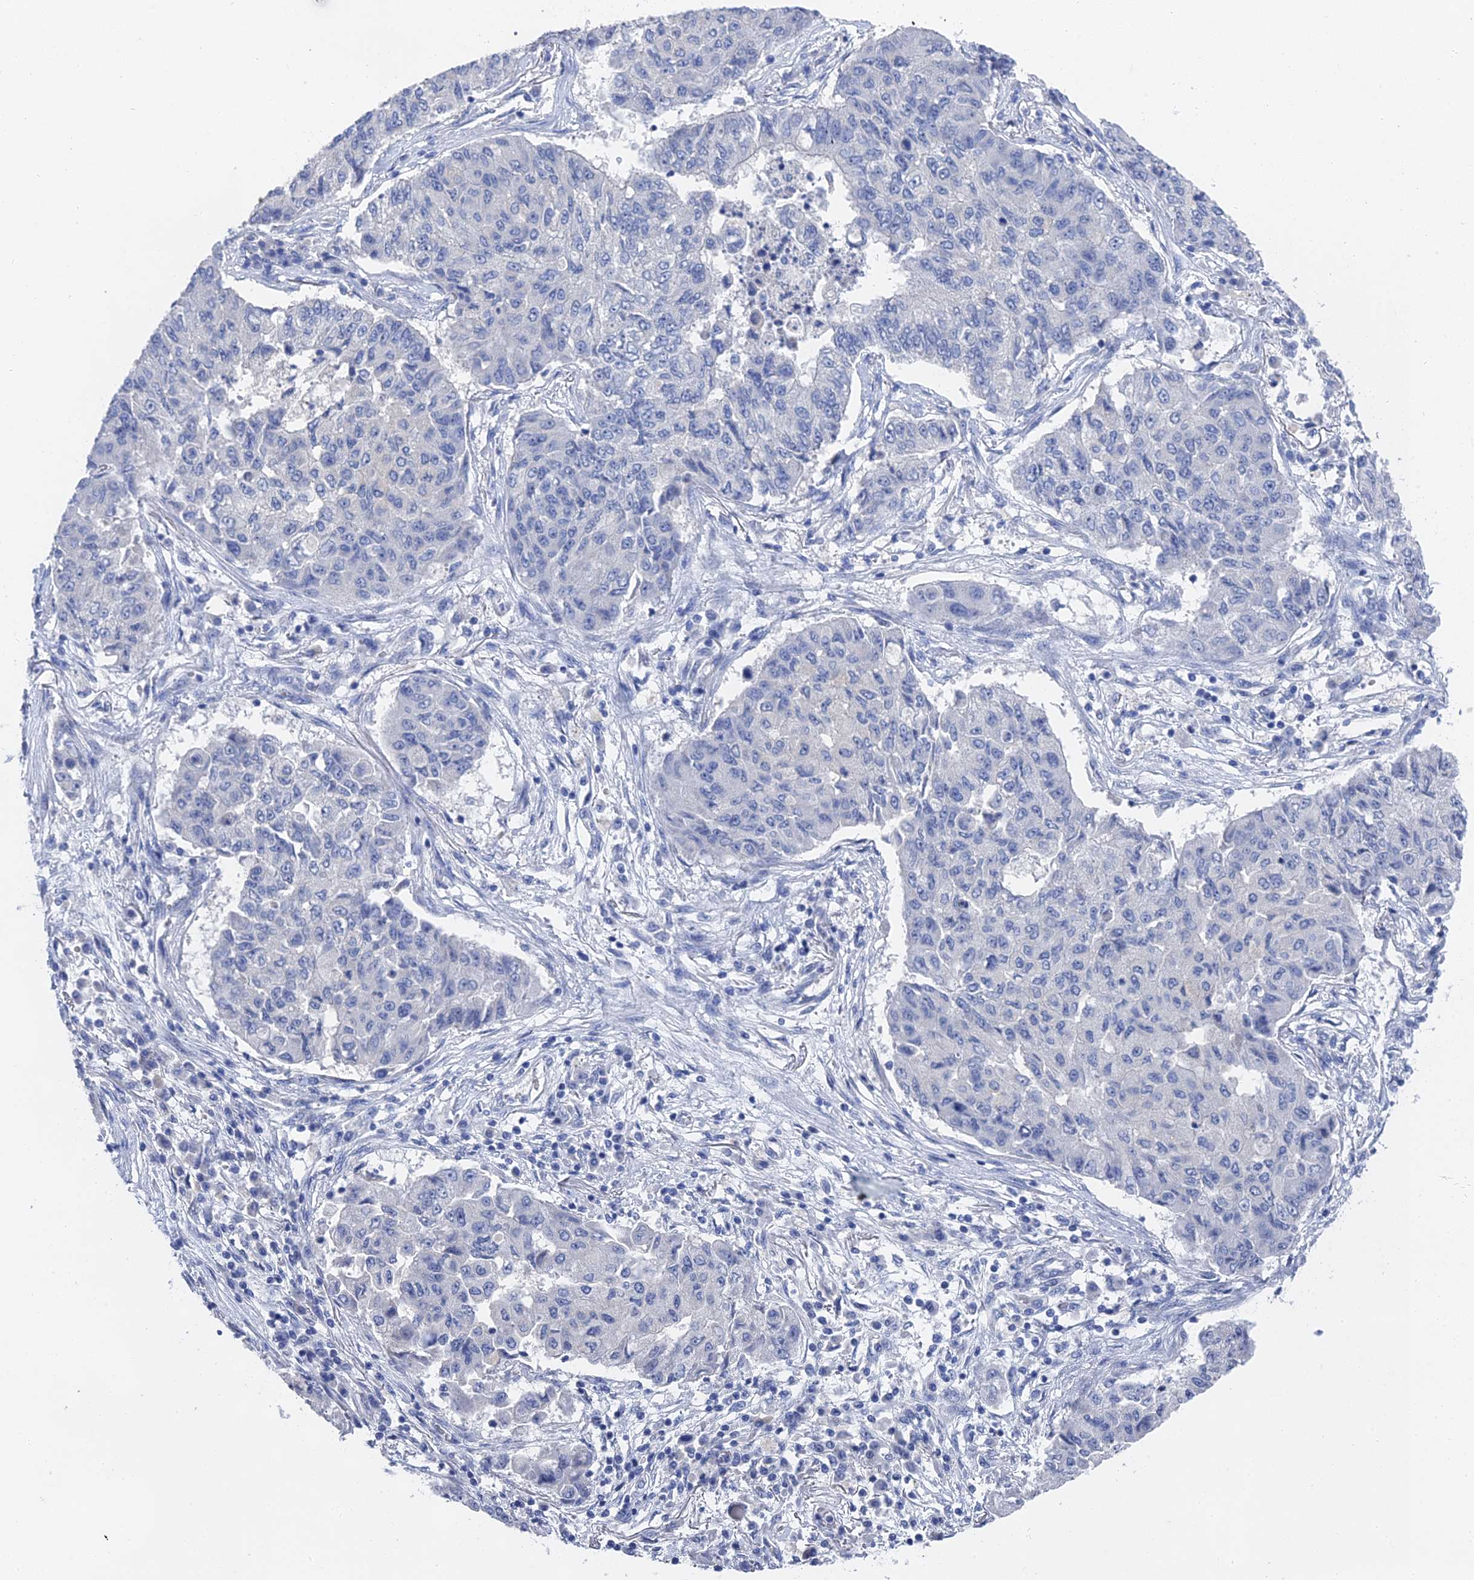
{"staining": {"intensity": "negative", "quantity": "none", "location": "none"}, "tissue": "lung cancer", "cell_type": "Tumor cells", "image_type": "cancer", "snomed": [{"axis": "morphology", "description": "Squamous cell carcinoma, NOS"}, {"axis": "topography", "description": "Lung"}], "caption": "Immunohistochemistry (IHC) of human squamous cell carcinoma (lung) displays no positivity in tumor cells.", "gene": "GFAP", "patient": {"sex": "male", "age": 74}}